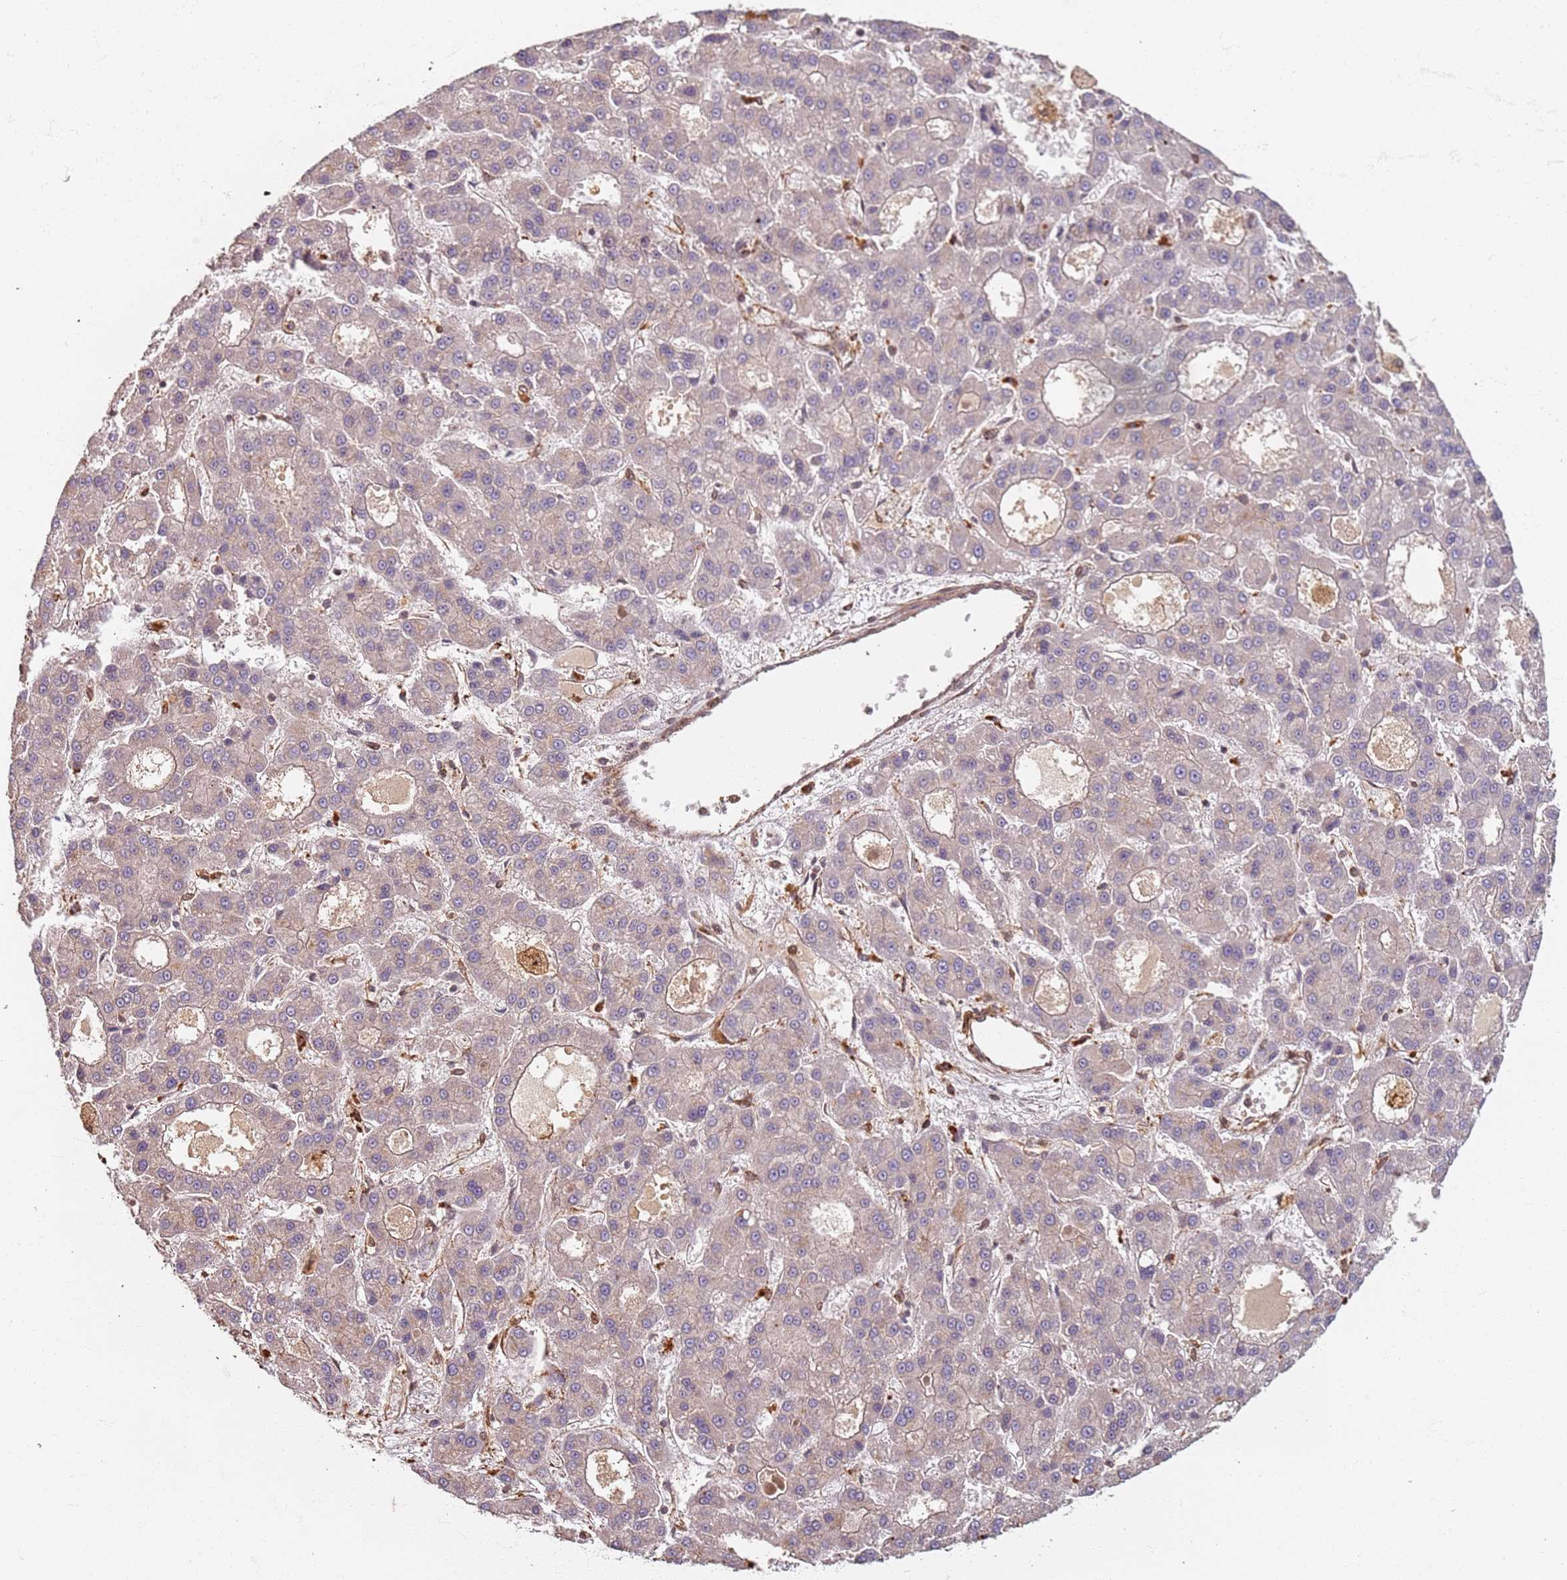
{"staining": {"intensity": "negative", "quantity": "none", "location": "none"}, "tissue": "liver cancer", "cell_type": "Tumor cells", "image_type": "cancer", "snomed": [{"axis": "morphology", "description": "Carcinoma, Hepatocellular, NOS"}, {"axis": "topography", "description": "Liver"}], "caption": "DAB (3,3'-diaminobenzidine) immunohistochemical staining of liver hepatocellular carcinoma demonstrates no significant expression in tumor cells.", "gene": "SDCCAG8", "patient": {"sex": "male", "age": 70}}